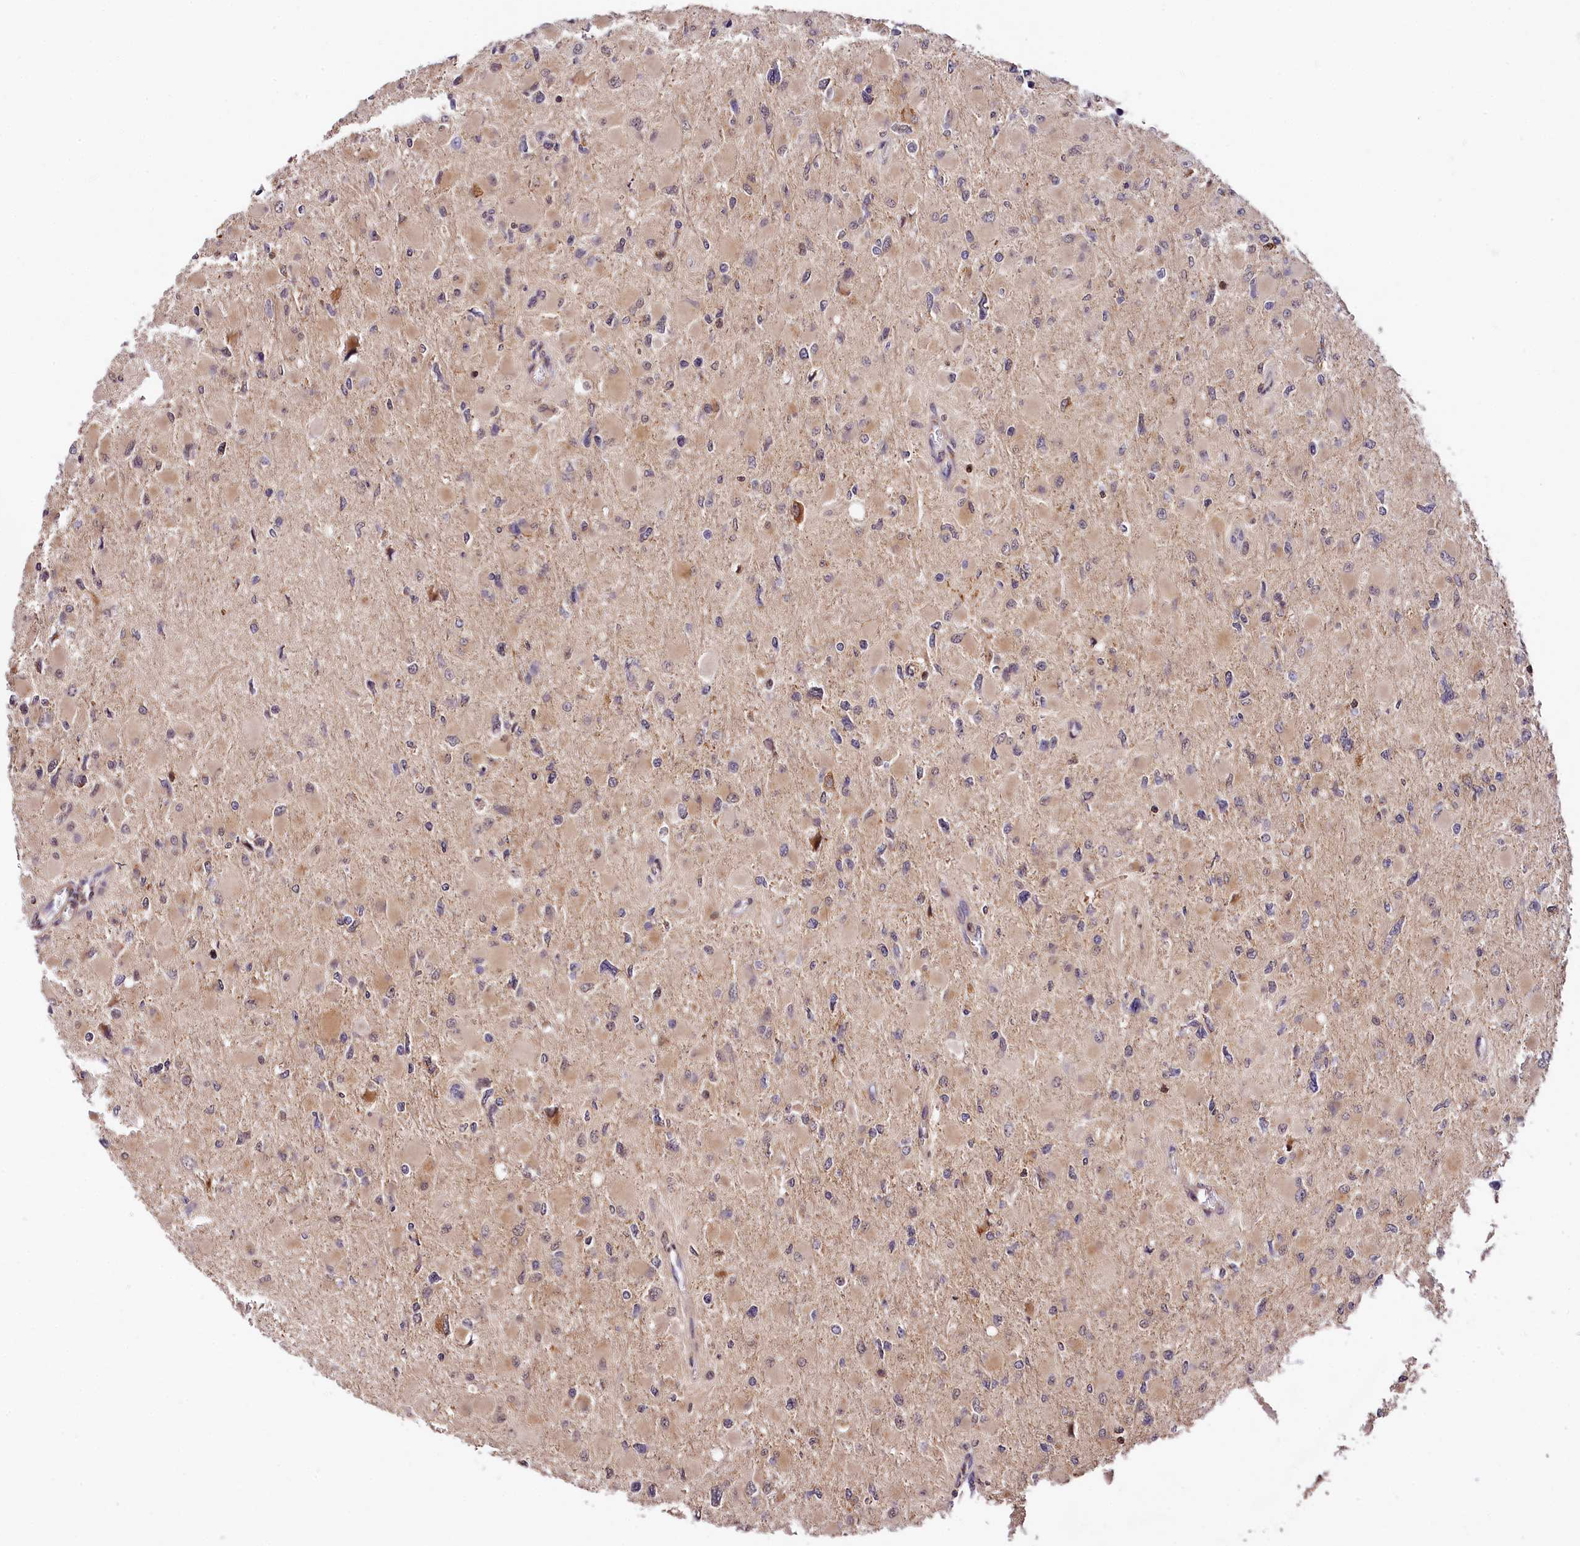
{"staining": {"intensity": "negative", "quantity": "none", "location": "none"}, "tissue": "glioma", "cell_type": "Tumor cells", "image_type": "cancer", "snomed": [{"axis": "morphology", "description": "Glioma, malignant, High grade"}, {"axis": "topography", "description": "Cerebral cortex"}], "caption": "Immunohistochemical staining of human glioma exhibits no significant staining in tumor cells.", "gene": "CHORDC1", "patient": {"sex": "female", "age": 36}}